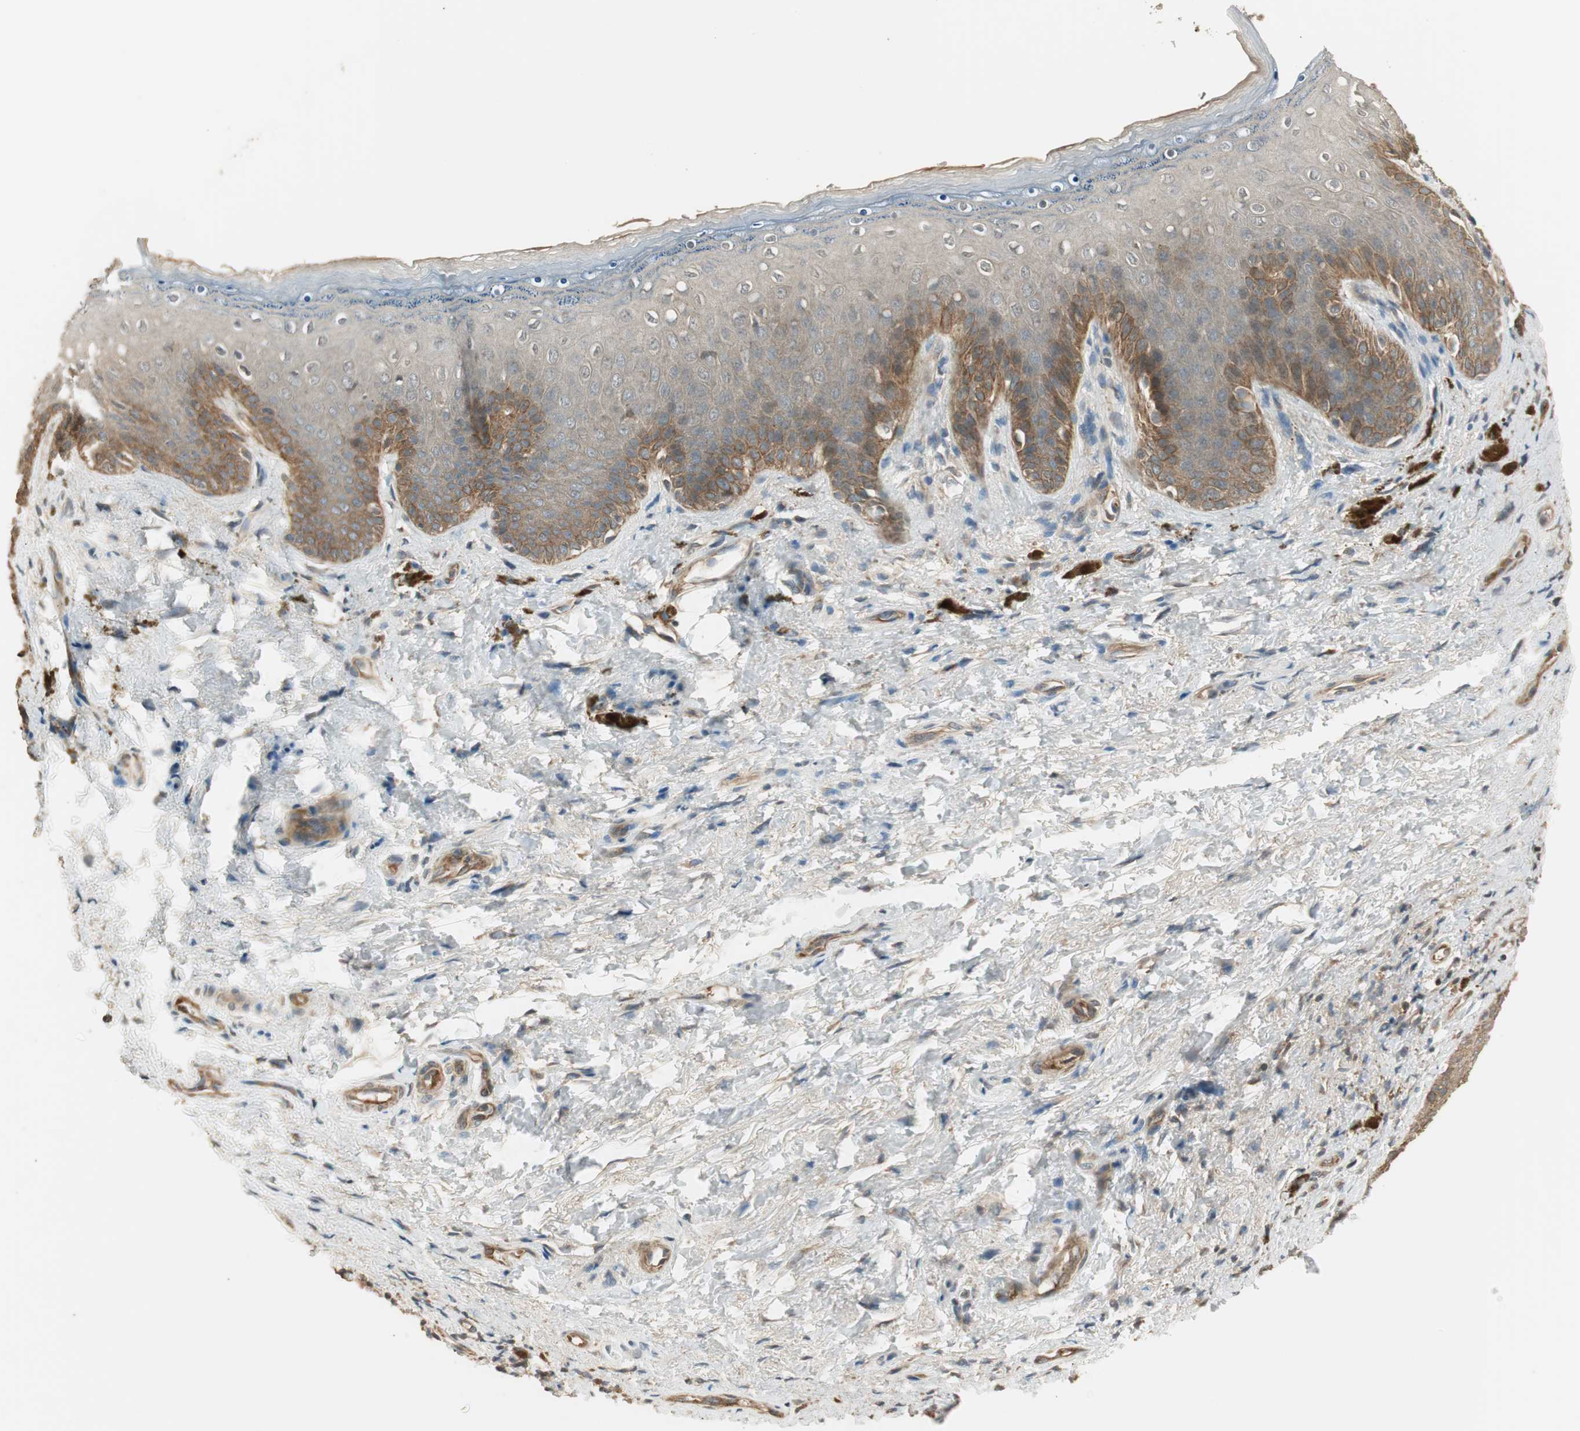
{"staining": {"intensity": "moderate", "quantity": "<25%", "location": "cytoplasmic/membranous"}, "tissue": "skin", "cell_type": "Epidermal cells", "image_type": "normal", "snomed": [{"axis": "morphology", "description": "Normal tissue, NOS"}, {"axis": "topography", "description": "Anal"}], "caption": "Protein expression analysis of unremarkable skin reveals moderate cytoplasmic/membranous expression in approximately <25% of epidermal cells. (Brightfield microscopy of DAB IHC at high magnification).", "gene": "PFDN5", "patient": {"sex": "female", "age": 46}}